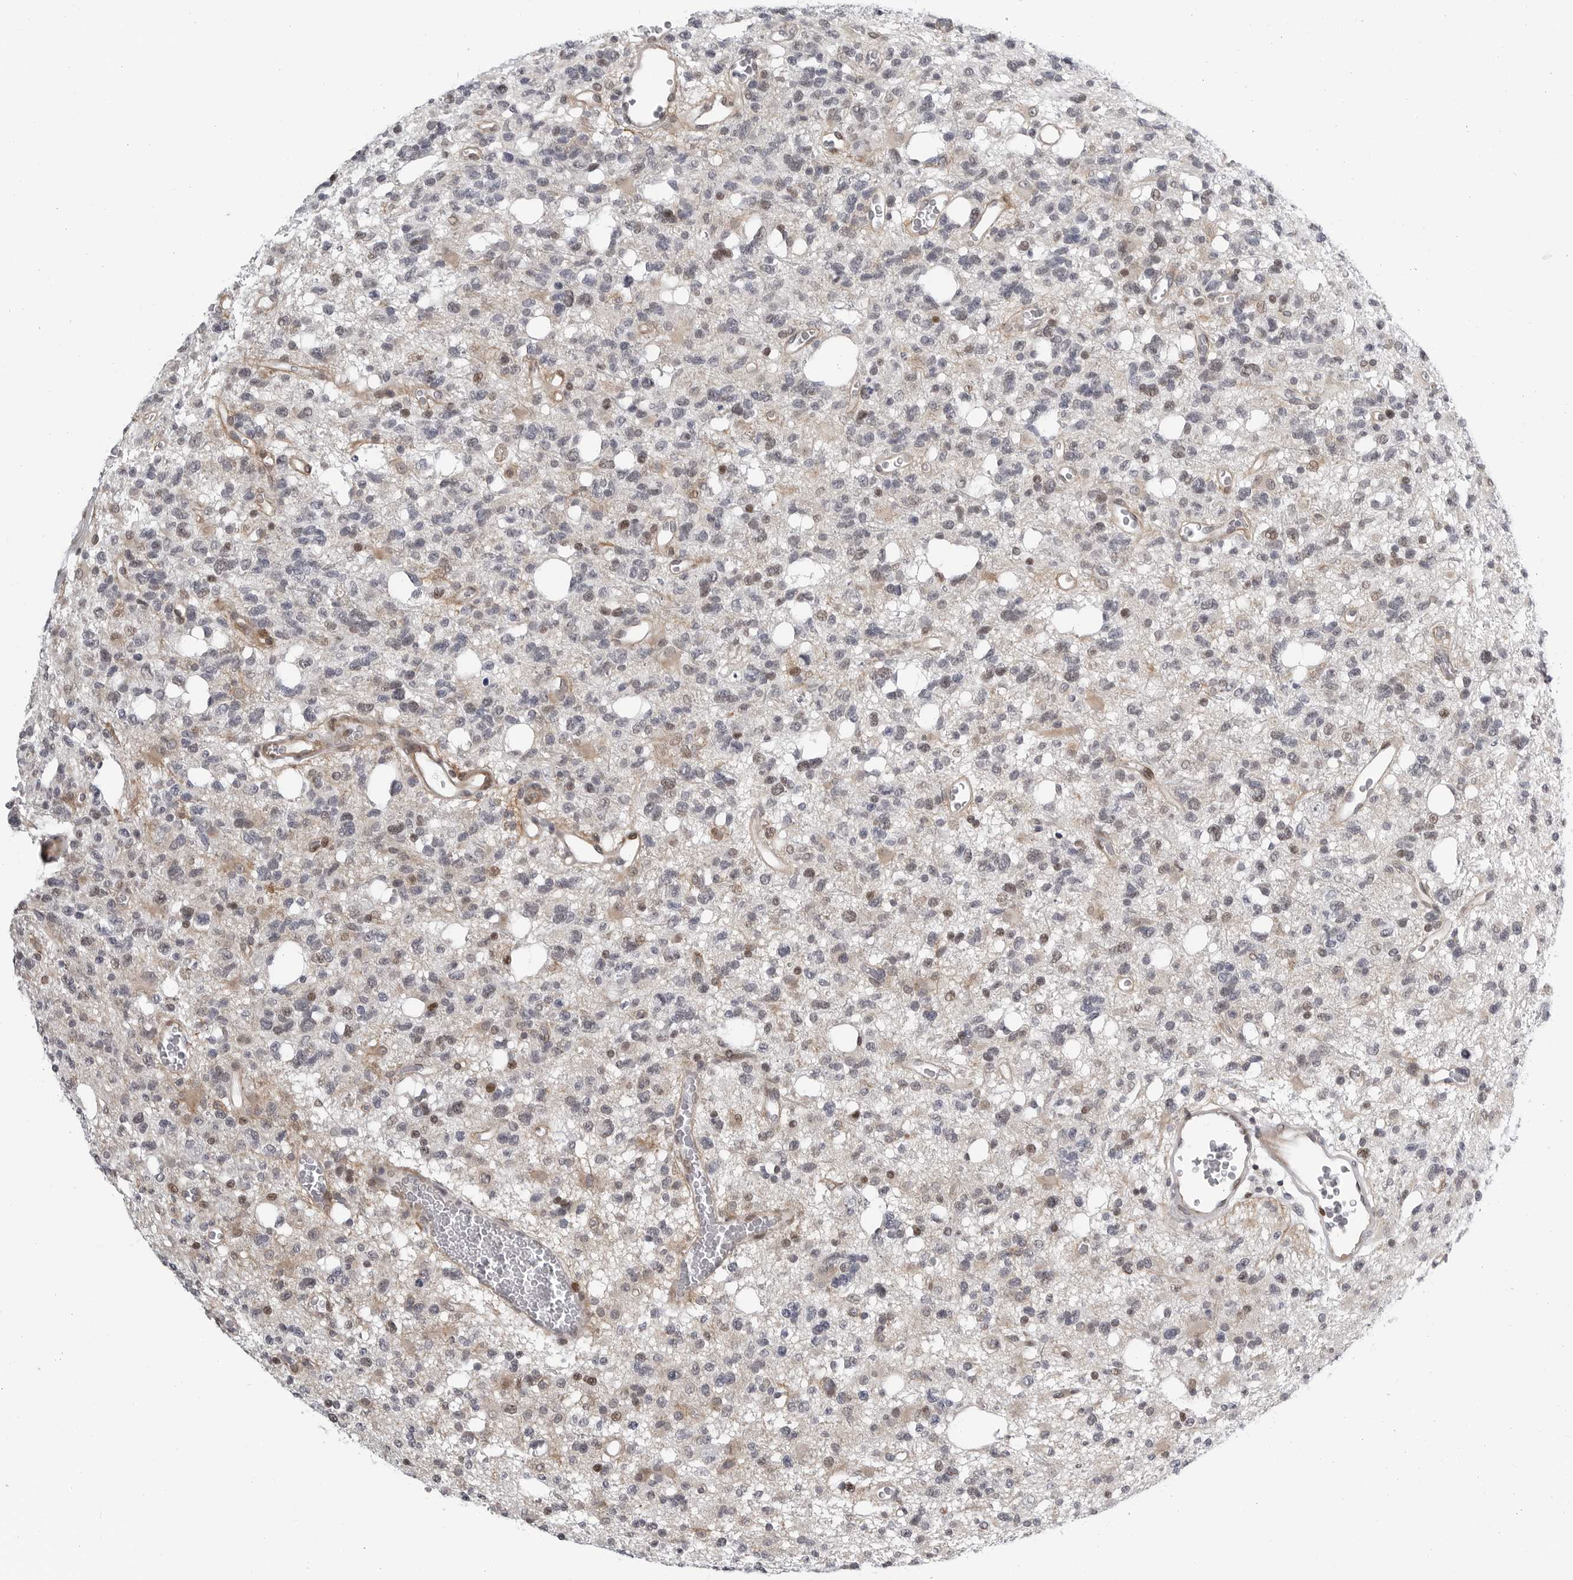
{"staining": {"intensity": "moderate", "quantity": "<25%", "location": "nuclear"}, "tissue": "glioma", "cell_type": "Tumor cells", "image_type": "cancer", "snomed": [{"axis": "morphology", "description": "Glioma, malignant, High grade"}, {"axis": "topography", "description": "Brain"}], "caption": "Brown immunohistochemical staining in human malignant glioma (high-grade) reveals moderate nuclear staining in about <25% of tumor cells. (IHC, brightfield microscopy, high magnification).", "gene": "FAM135B", "patient": {"sex": "female", "age": 62}}